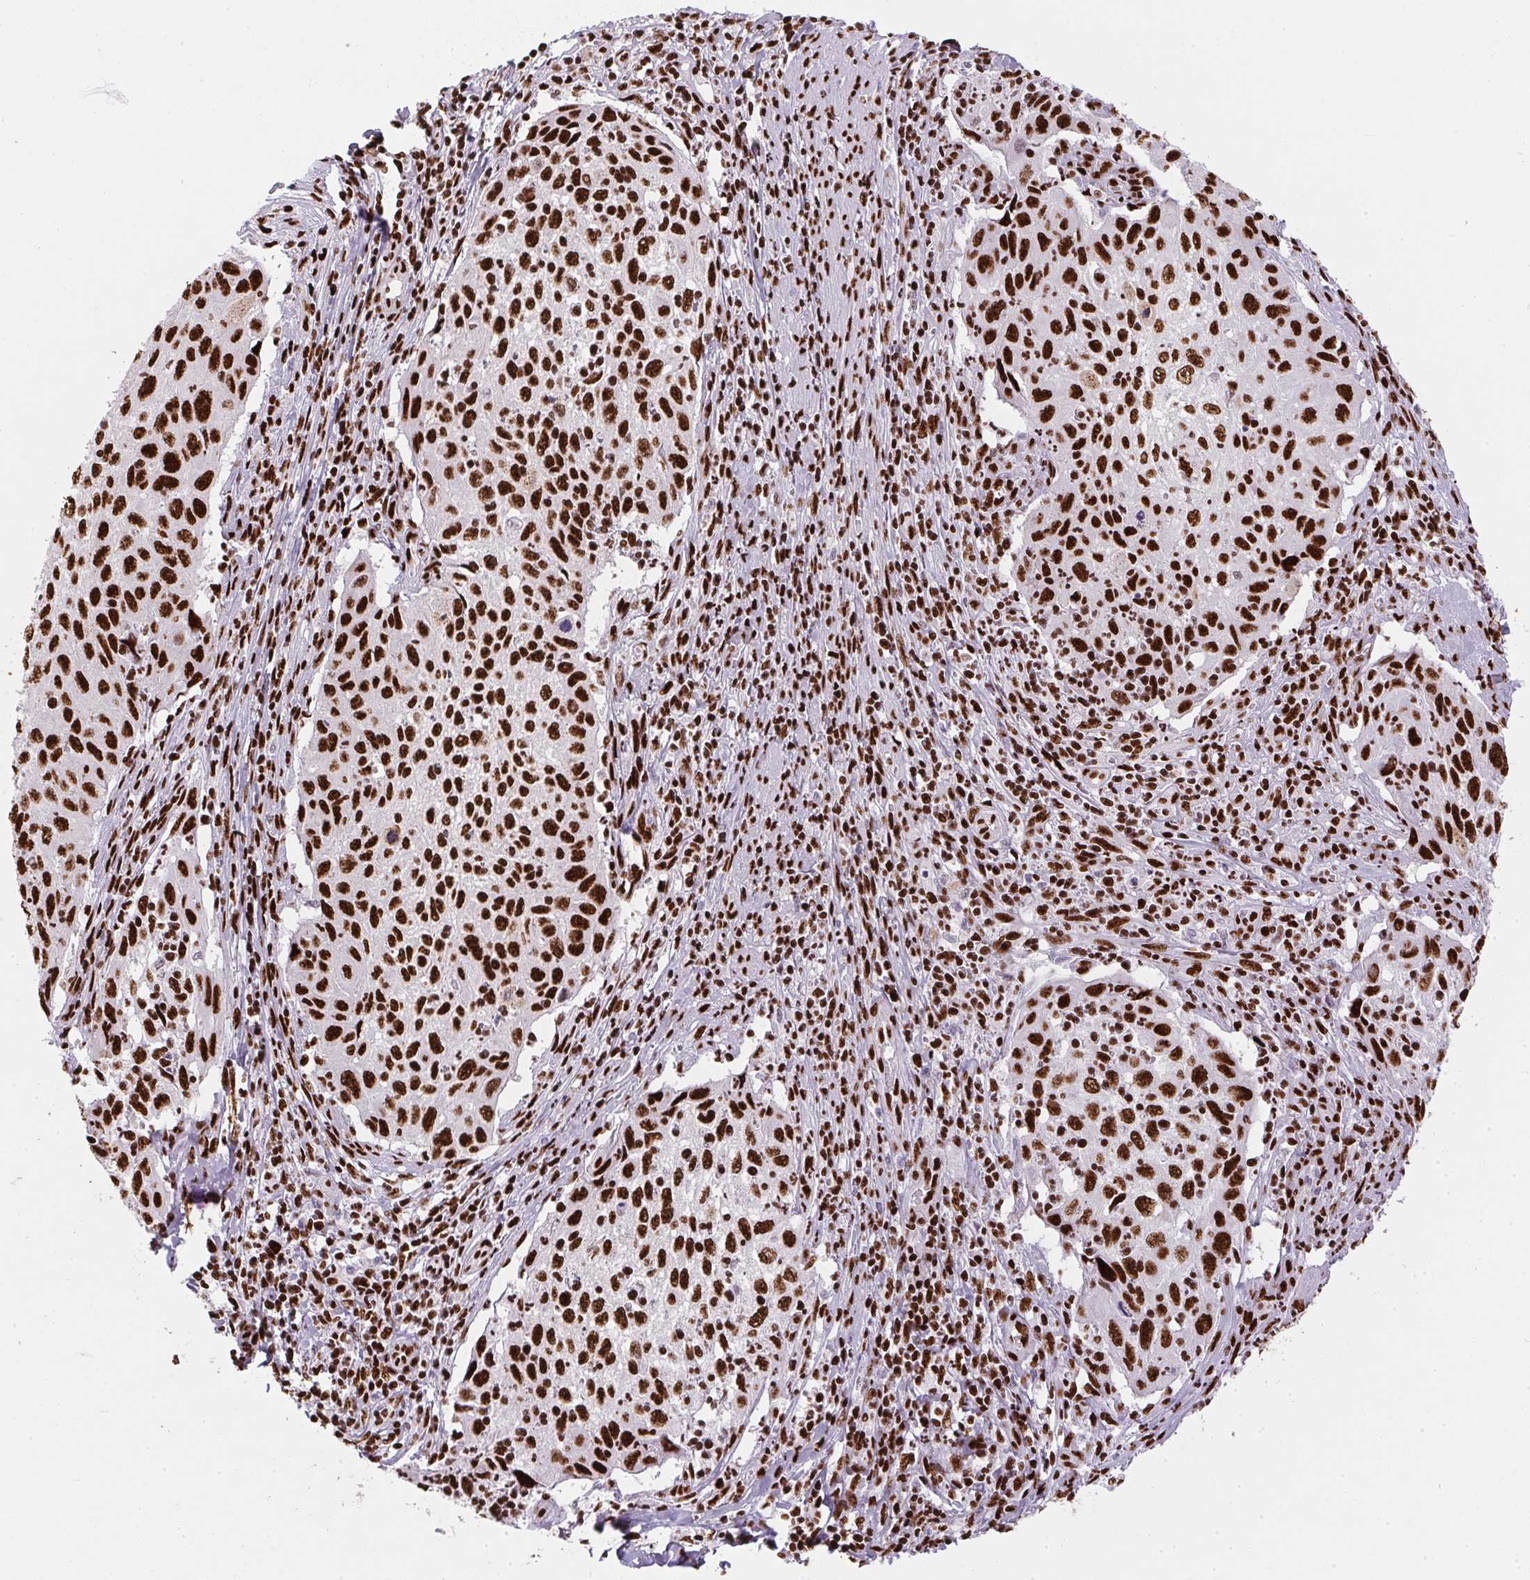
{"staining": {"intensity": "strong", "quantity": ">75%", "location": "nuclear"}, "tissue": "cervical cancer", "cell_type": "Tumor cells", "image_type": "cancer", "snomed": [{"axis": "morphology", "description": "Squamous cell carcinoma, NOS"}, {"axis": "topography", "description": "Cervix"}], "caption": "Strong nuclear protein staining is appreciated in approximately >75% of tumor cells in cervical squamous cell carcinoma. (DAB (3,3'-diaminobenzidine) IHC with brightfield microscopy, high magnification).", "gene": "PAGE3", "patient": {"sex": "female", "age": 70}}